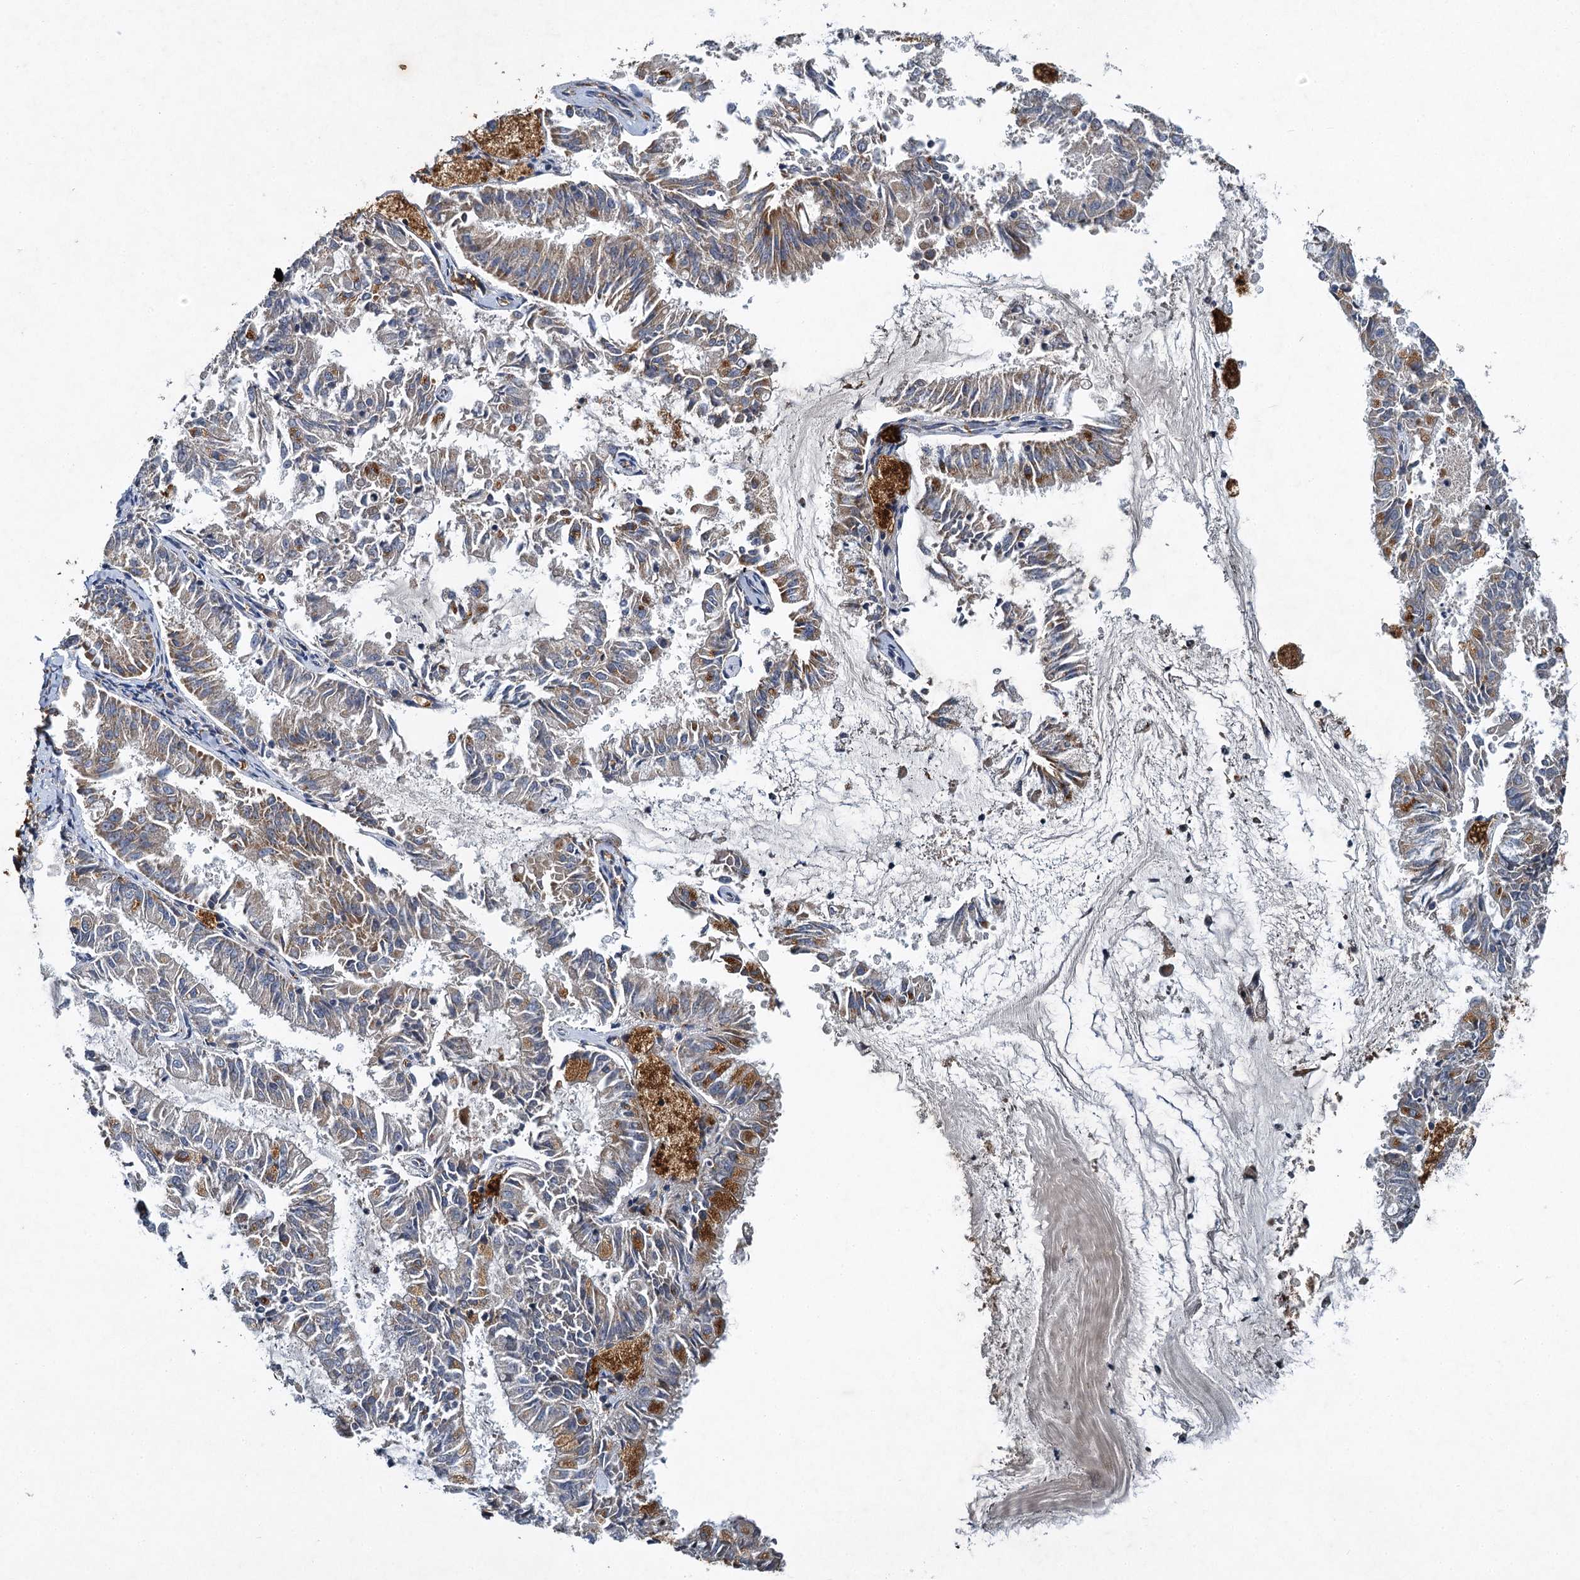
{"staining": {"intensity": "moderate", "quantity": "<25%", "location": "cytoplasmic/membranous"}, "tissue": "endometrial cancer", "cell_type": "Tumor cells", "image_type": "cancer", "snomed": [{"axis": "morphology", "description": "Adenocarcinoma, NOS"}, {"axis": "topography", "description": "Endometrium"}], "caption": "About <25% of tumor cells in endometrial cancer reveal moderate cytoplasmic/membranous protein expression as visualized by brown immunohistochemical staining.", "gene": "BCS1L", "patient": {"sex": "female", "age": 57}}